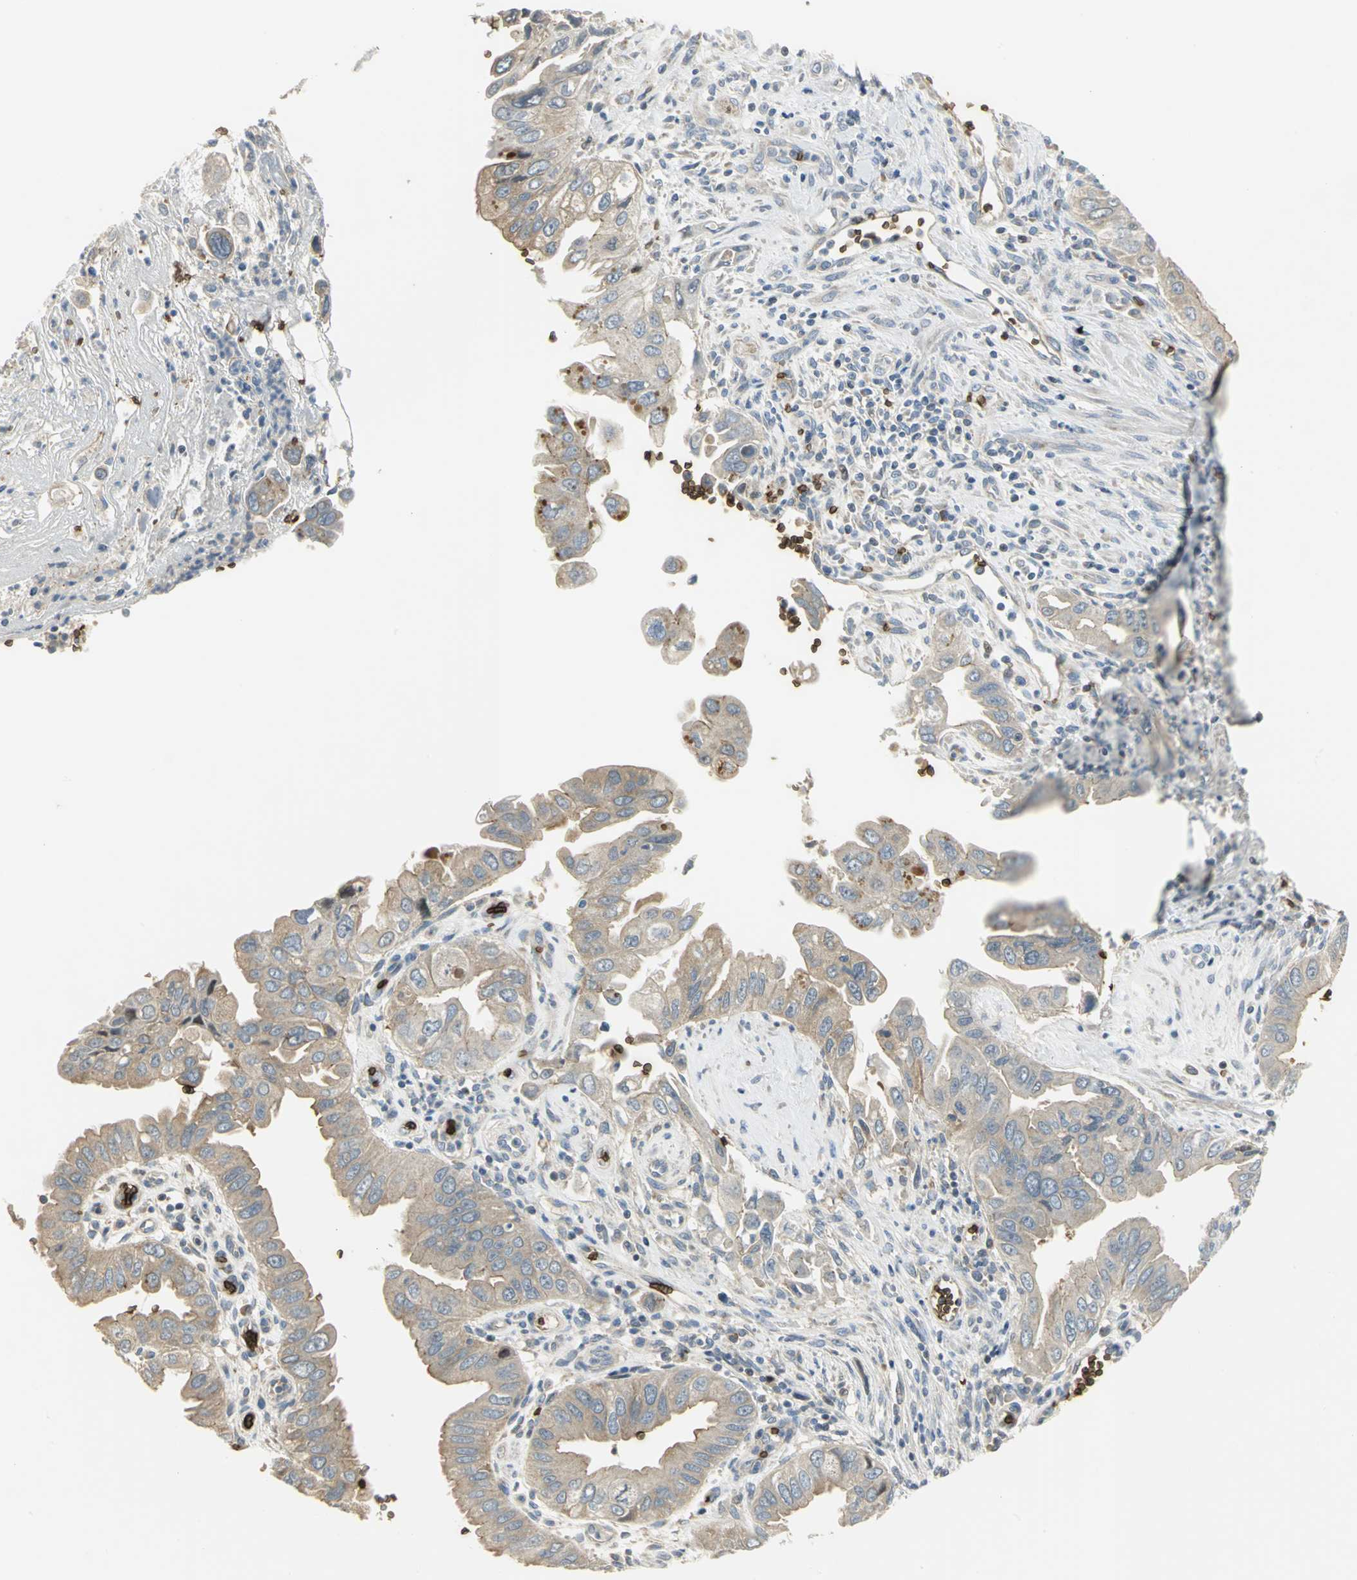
{"staining": {"intensity": "moderate", "quantity": "25%-75%", "location": "cytoplasmic/membranous"}, "tissue": "pancreatic cancer", "cell_type": "Tumor cells", "image_type": "cancer", "snomed": [{"axis": "morphology", "description": "Normal tissue, NOS"}, {"axis": "topography", "description": "Lymph node"}], "caption": "Moderate cytoplasmic/membranous protein positivity is identified in about 25%-75% of tumor cells in pancreatic cancer. The staining is performed using DAB (3,3'-diaminobenzidine) brown chromogen to label protein expression. The nuclei are counter-stained blue using hematoxylin.", "gene": "ANK1", "patient": {"sex": "male", "age": 50}}